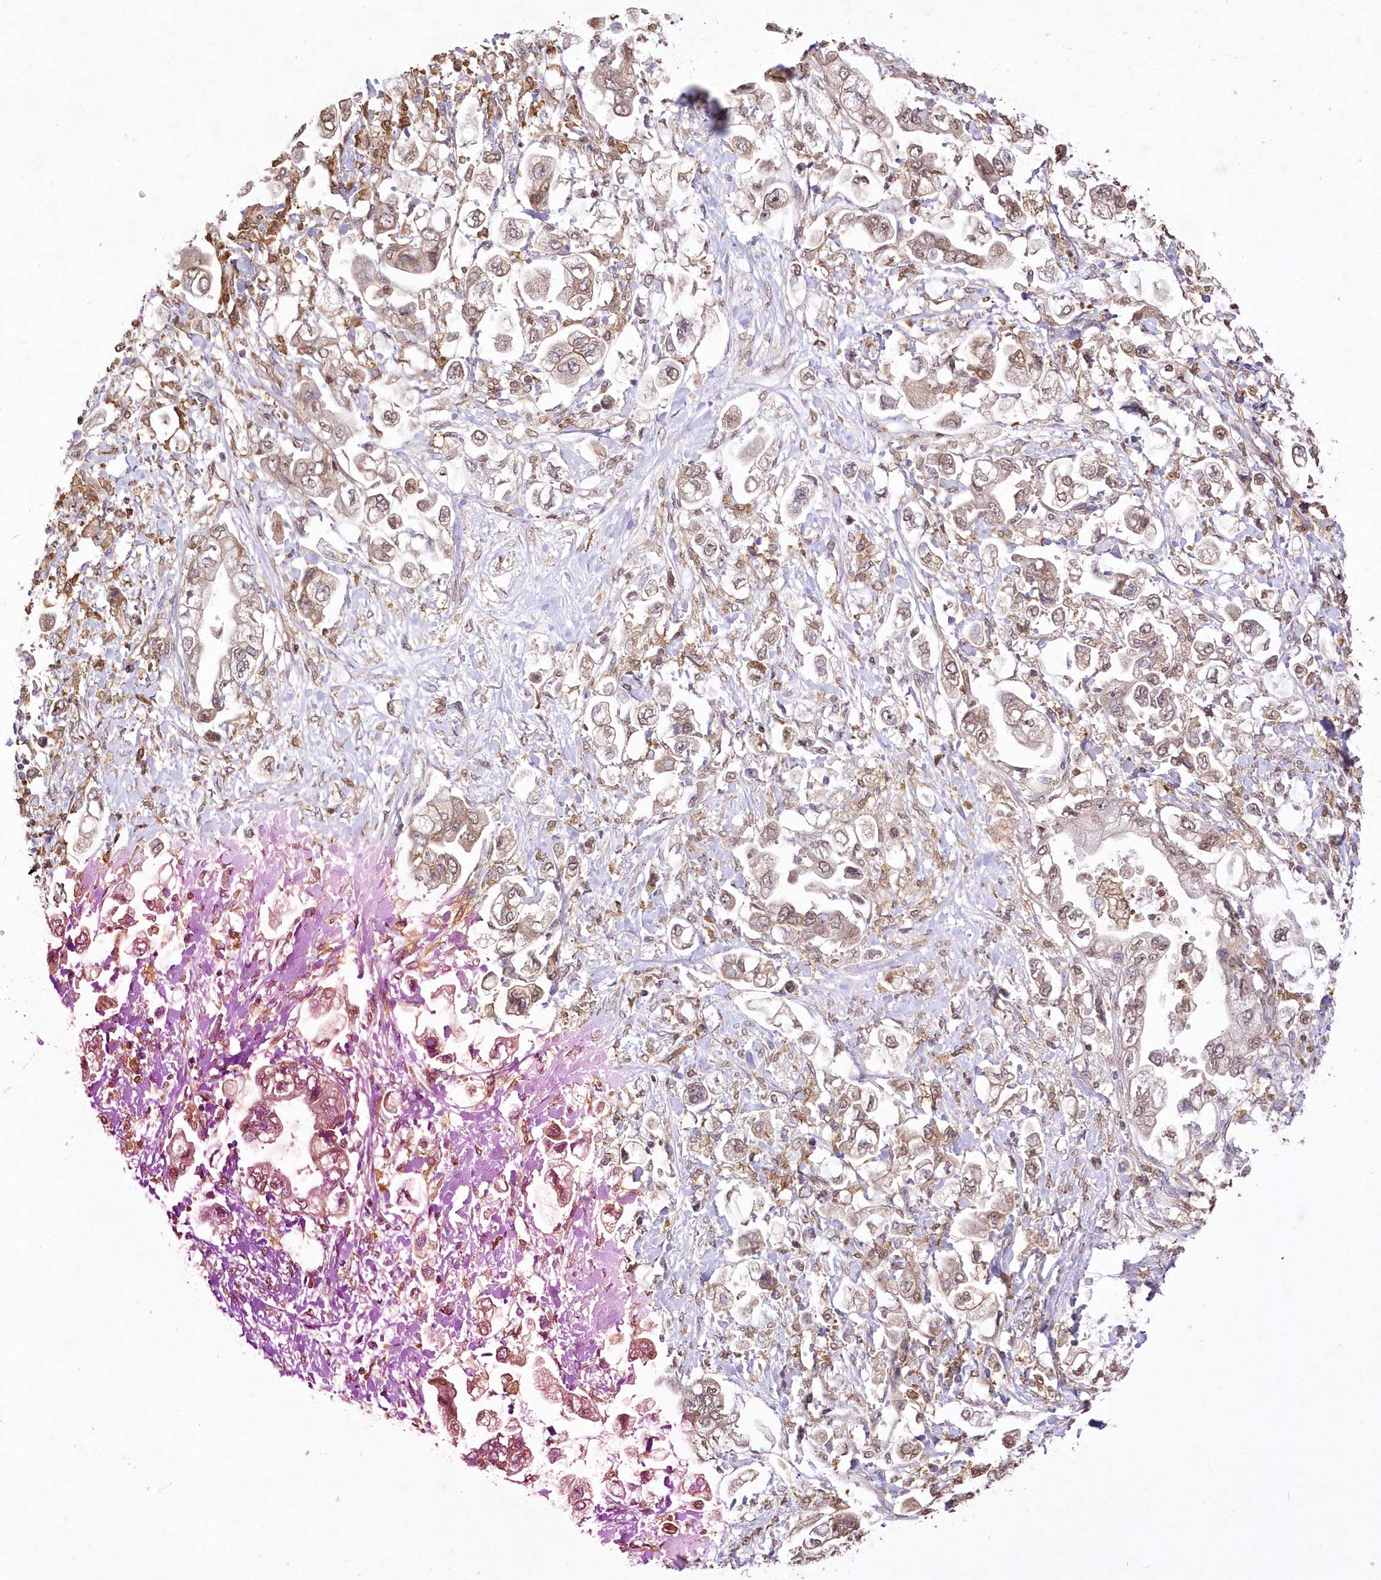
{"staining": {"intensity": "weak", "quantity": "25%-75%", "location": "cytoplasmic/membranous,nuclear"}, "tissue": "stomach cancer", "cell_type": "Tumor cells", "image_type": "cancer", "snomed": [{"axis": "morphology", "description": "Adenocarcinoma, NOS"}, {"axis": "topography", "description": "Stomach"}], "caption": "DAB (3,3'-diaminobenzidine) immunohistochemical staining of stomach adenocarcinoma displays weak cytoplasmic/membranous and nuclear protein positivity in approximately 25%-75% of tumor cells.", "gene": "FCHO2", "patient": {"sex": "male", "age": 62}}